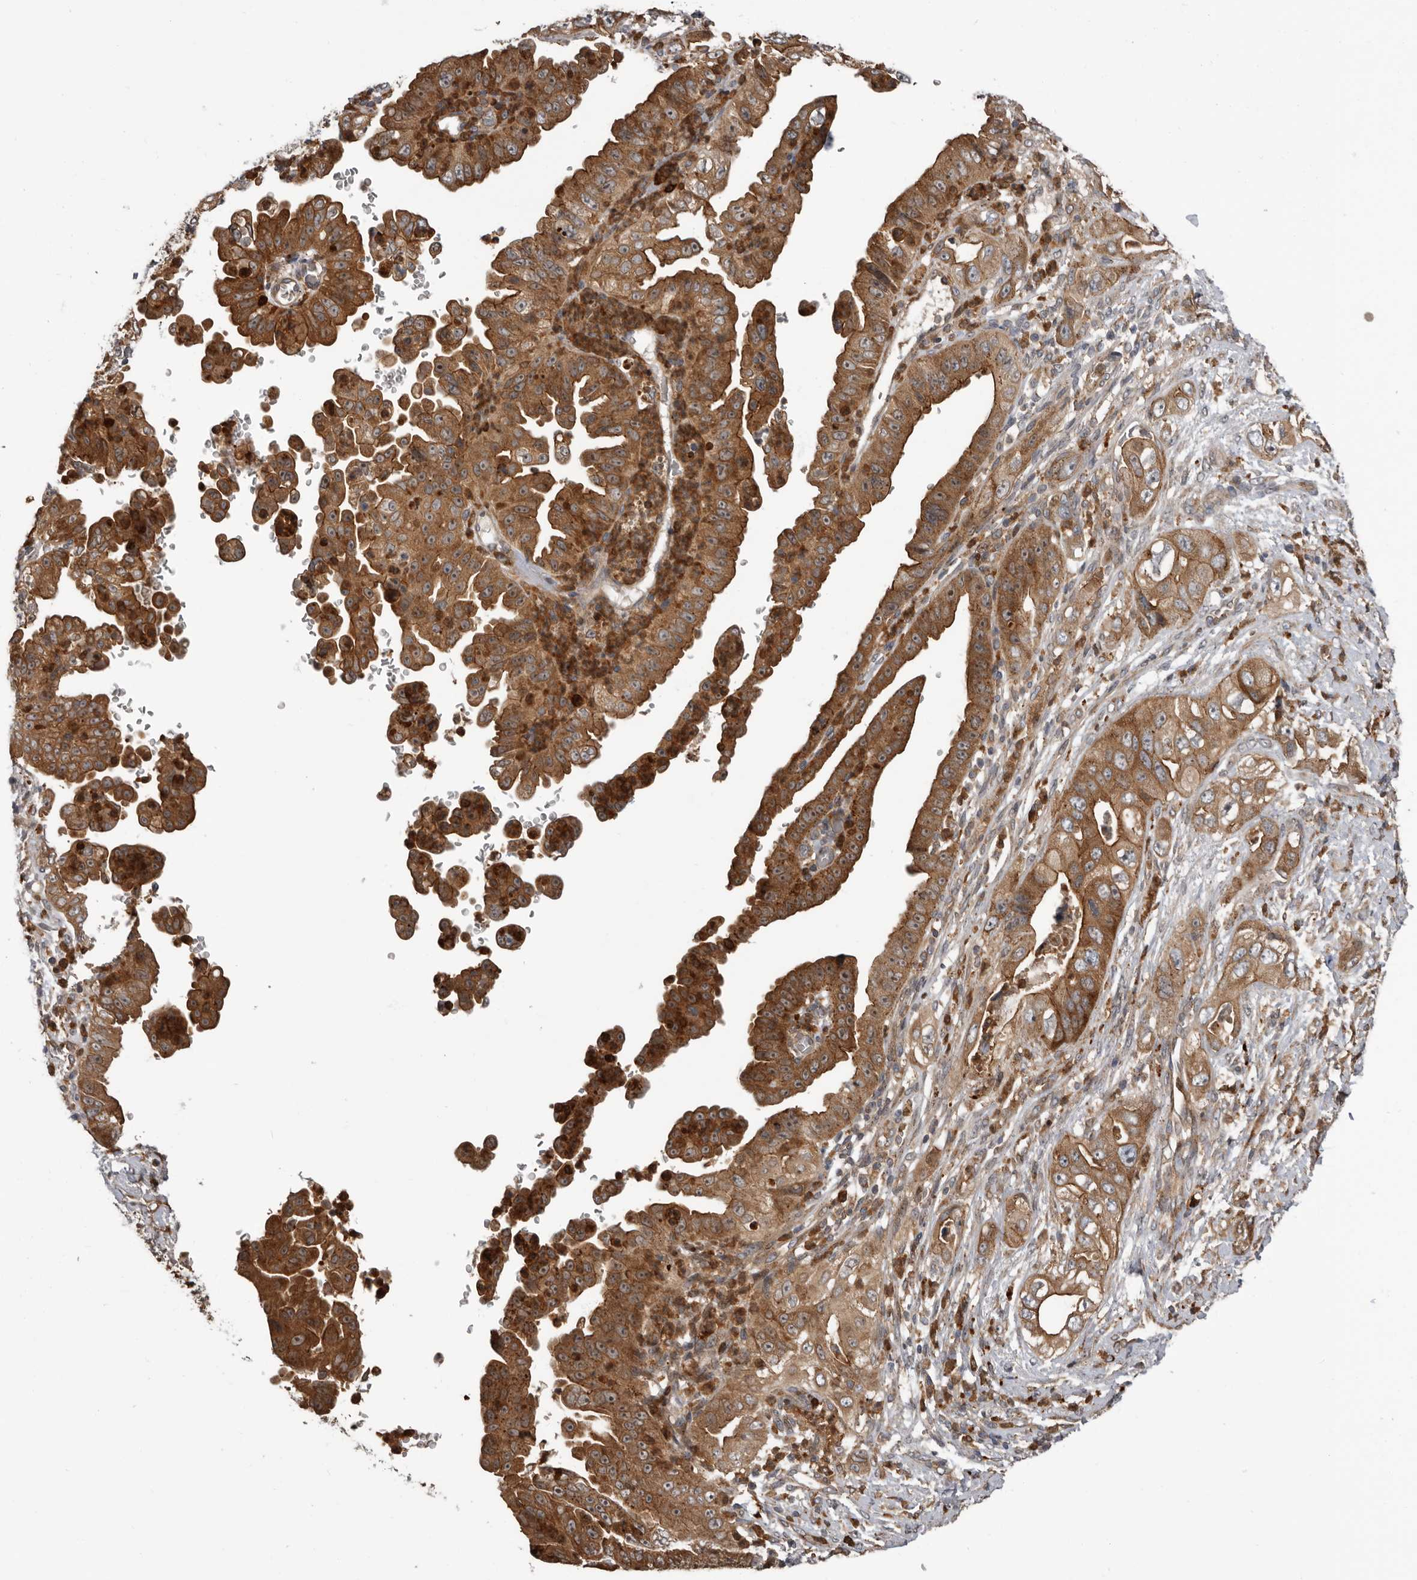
{"staining": {"intensity": "moderate", "quantity": ">75%", "location": "cytoplasmic/membranous"}, "tissue": "pancreatic cancer", "cell_type": "Tumor cells", "image_type": "cancer", "snomed": [{"axis": "morphology", "description": "Adenocarcinoma, NOS"}, {"axis": "topography", "description": "Pancreas"}], "caption": "IHC (DAB (3,3'-diaminobenzidine)) staining of pancreatic cancer (adenocarcinoma) demonstrates moderate cytoplasmic/membranous protein positivity in about >75% of tumor cells.", "gene": "FGFR4", "patient": {"sex": "female", "age": 78}}